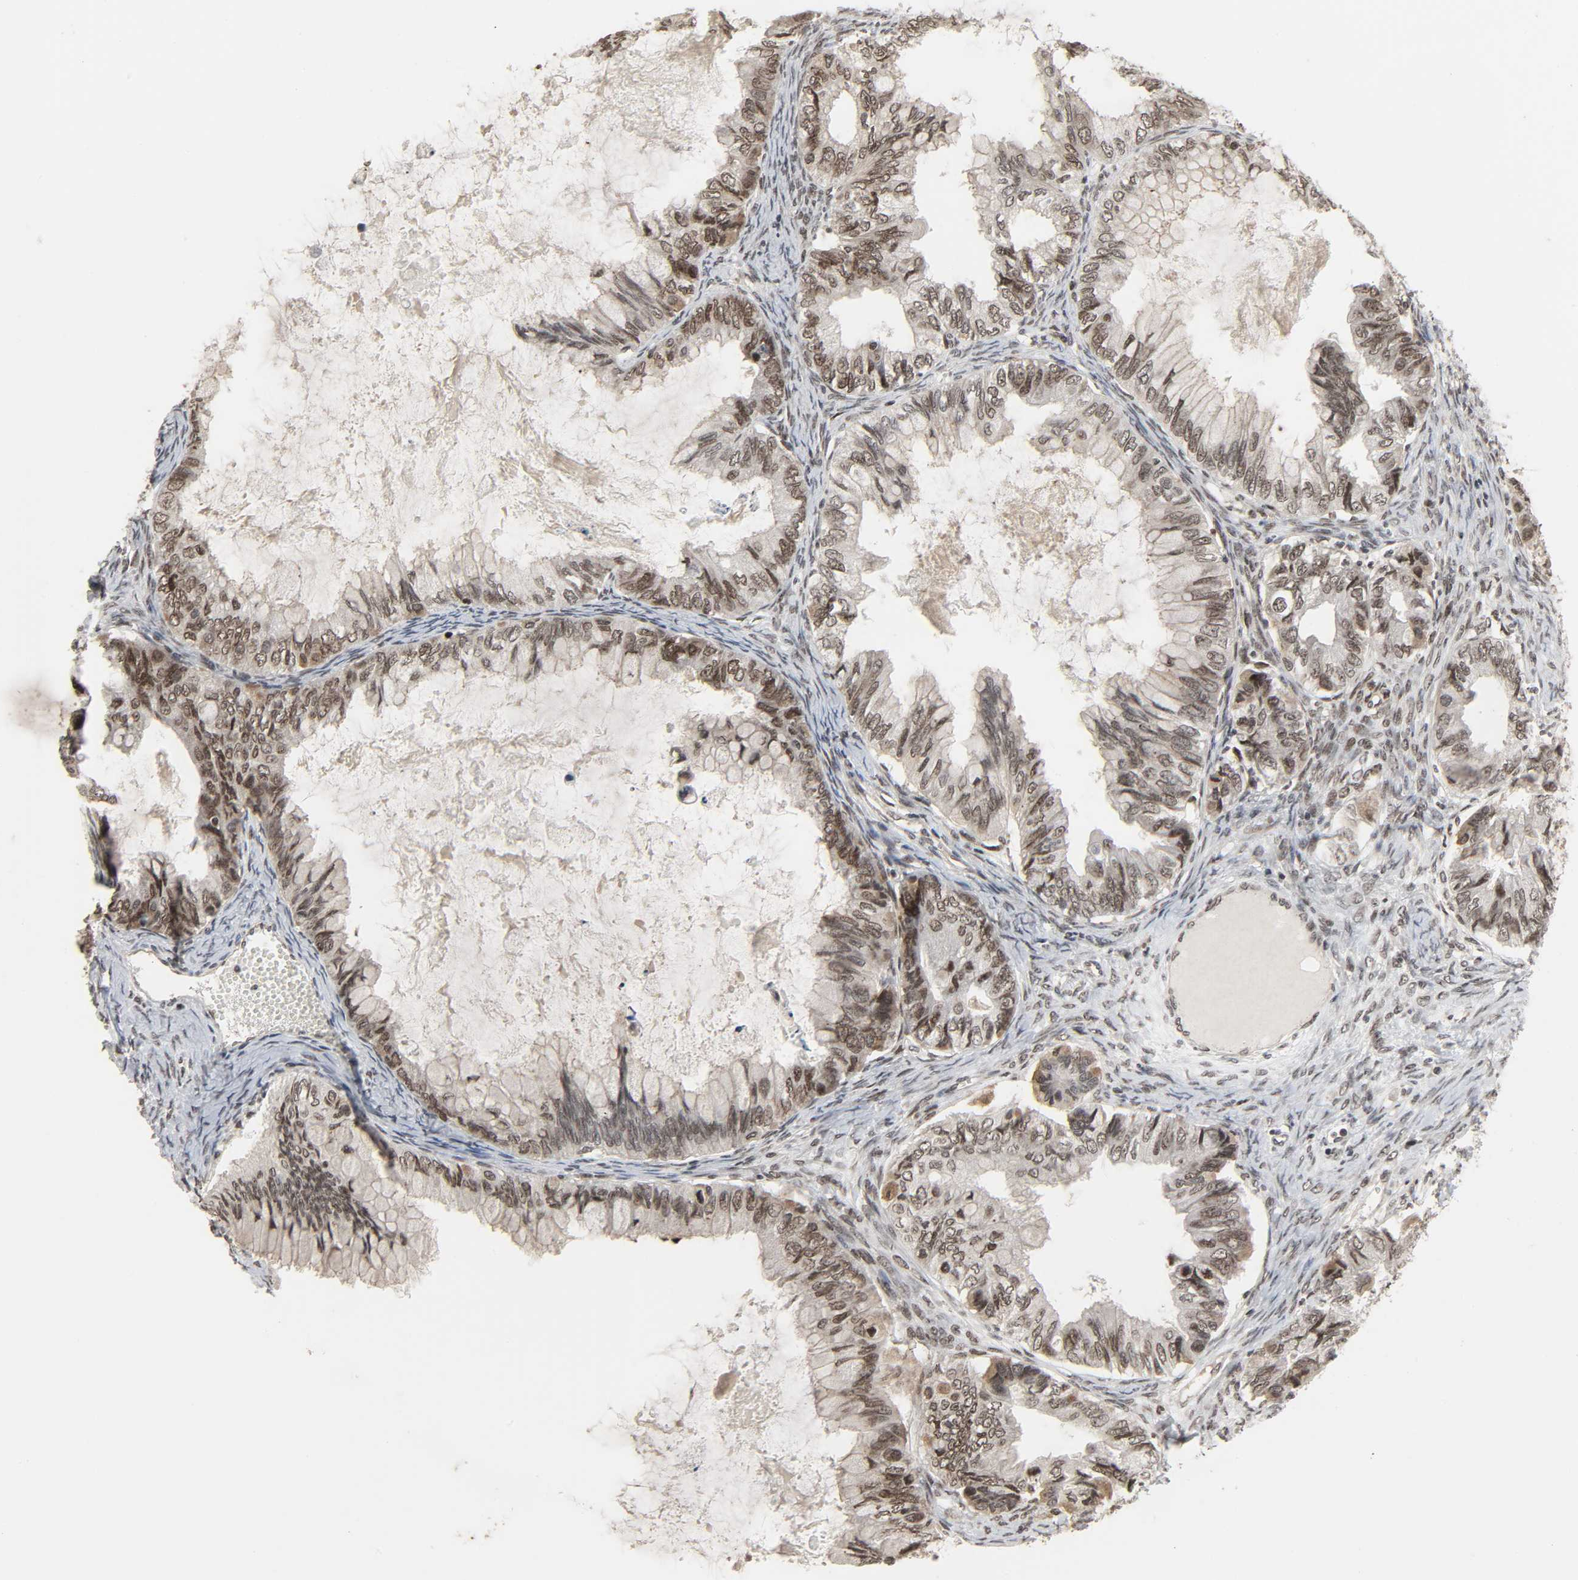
{"staining": {"intensity": "moderate", "quantity": "25%-75%", "location": "nuclear"}, "tissue": "ovarian cancer", "cell_type": "Tumor cells", "image_type": "cancer", "snomed": [{"axis": "morphology", "description": "Cystadenocarcinoma, mucinous, NOS"}, {"axis": "topography", "description": "Ovary"}], "caption": "Immunohistochemical staining of ovarian cancer demonstrates medium levels of moderate nuclear positivity in approximately 25%-75% of tumor cells.", "gene": "XRCC1", "patient": {"sex": "female", "age": 80}}